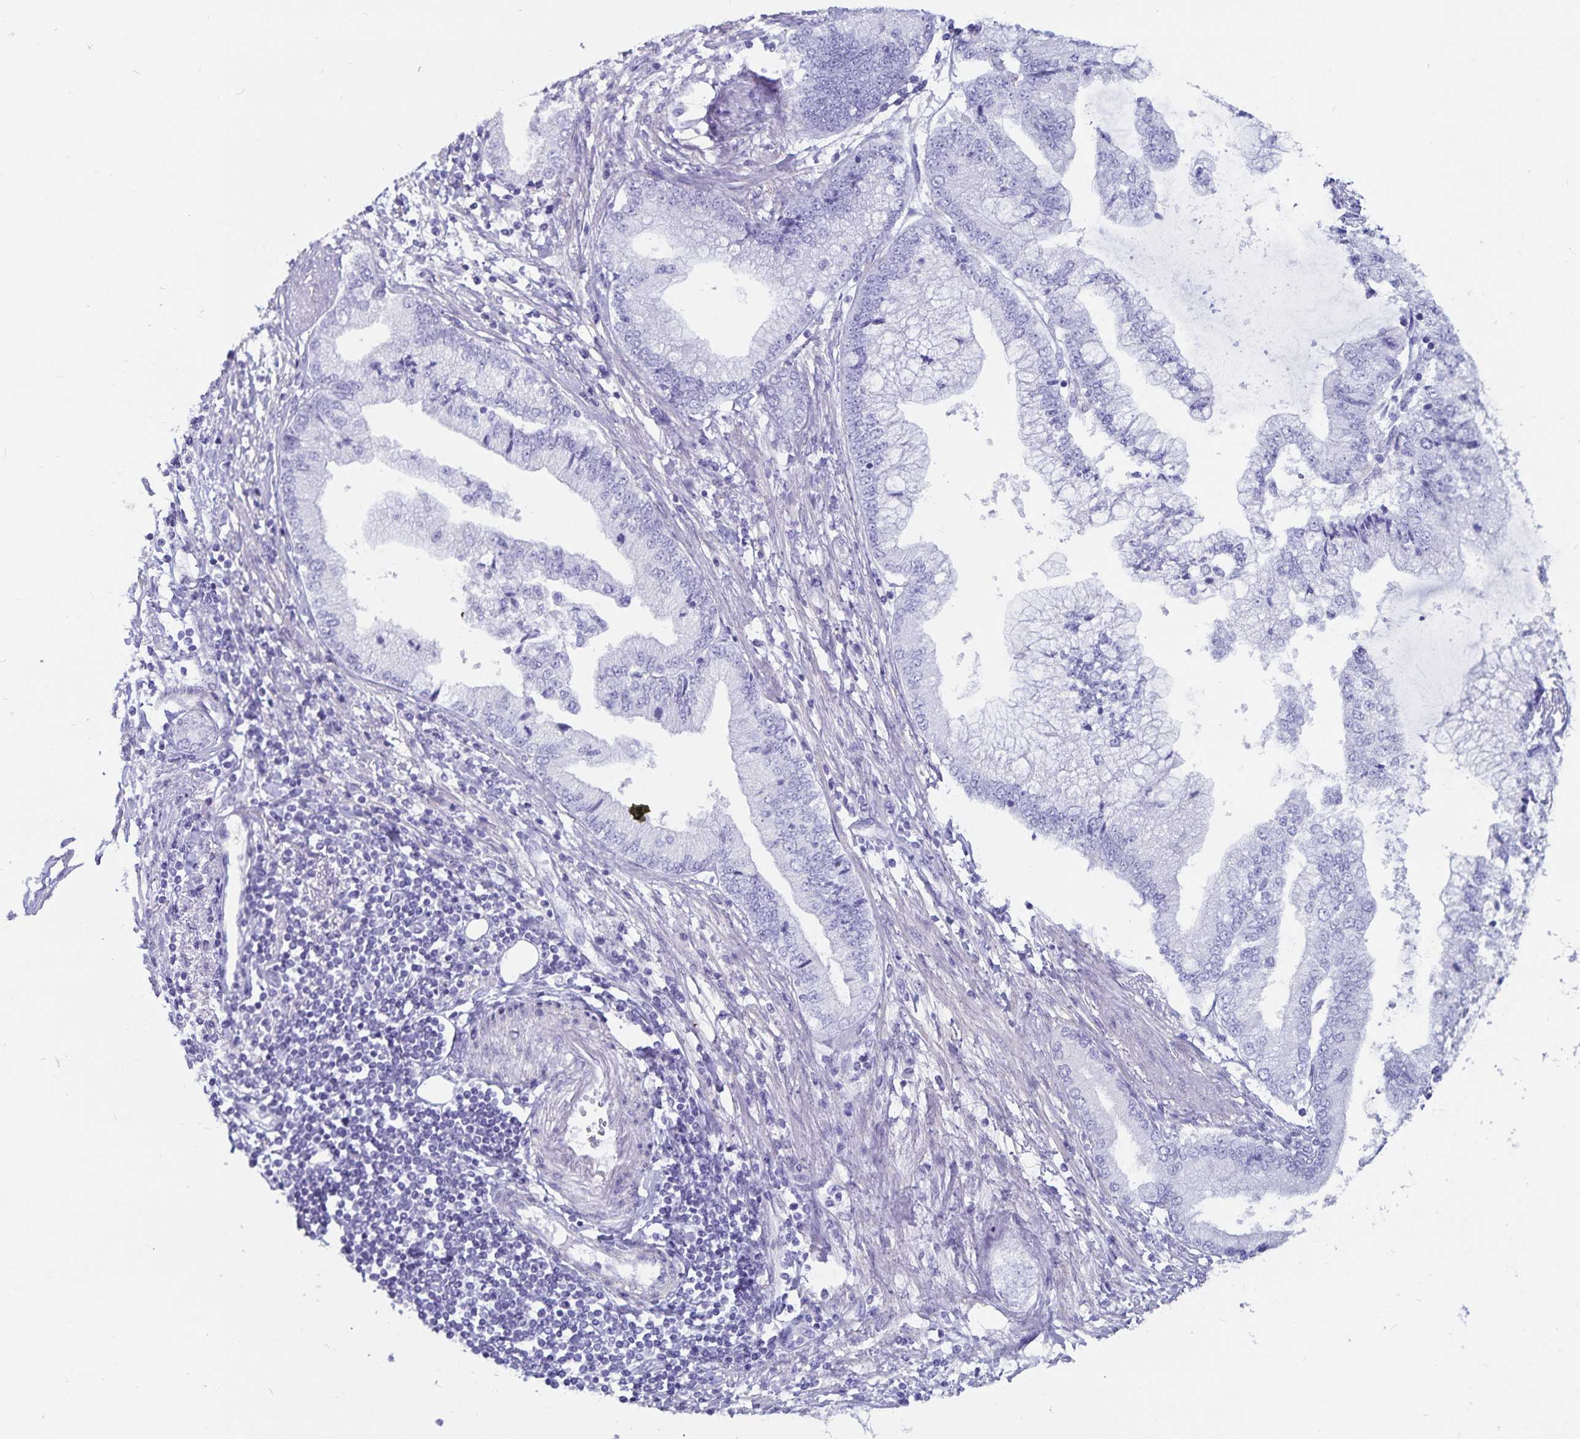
{"staining": {"intensity": "negative", "quantity": "none", "location": "none"}, "tissue": "stomach cancer", "cell_type": "Tumor cells", "image_type": "cancer", "snomed": [{"axis": "morphology", "description": "Adenocarcinoma, NOS"}, {"axis": "topography", "description": "Stomach, upper"}], "caption": "A histopathology image of adenocarcinoma (stomach) stained for a protein reveals no brown staining in tumor cells.", "gene": "GPR137", "patient": {"sex": "female", "age": 74}}